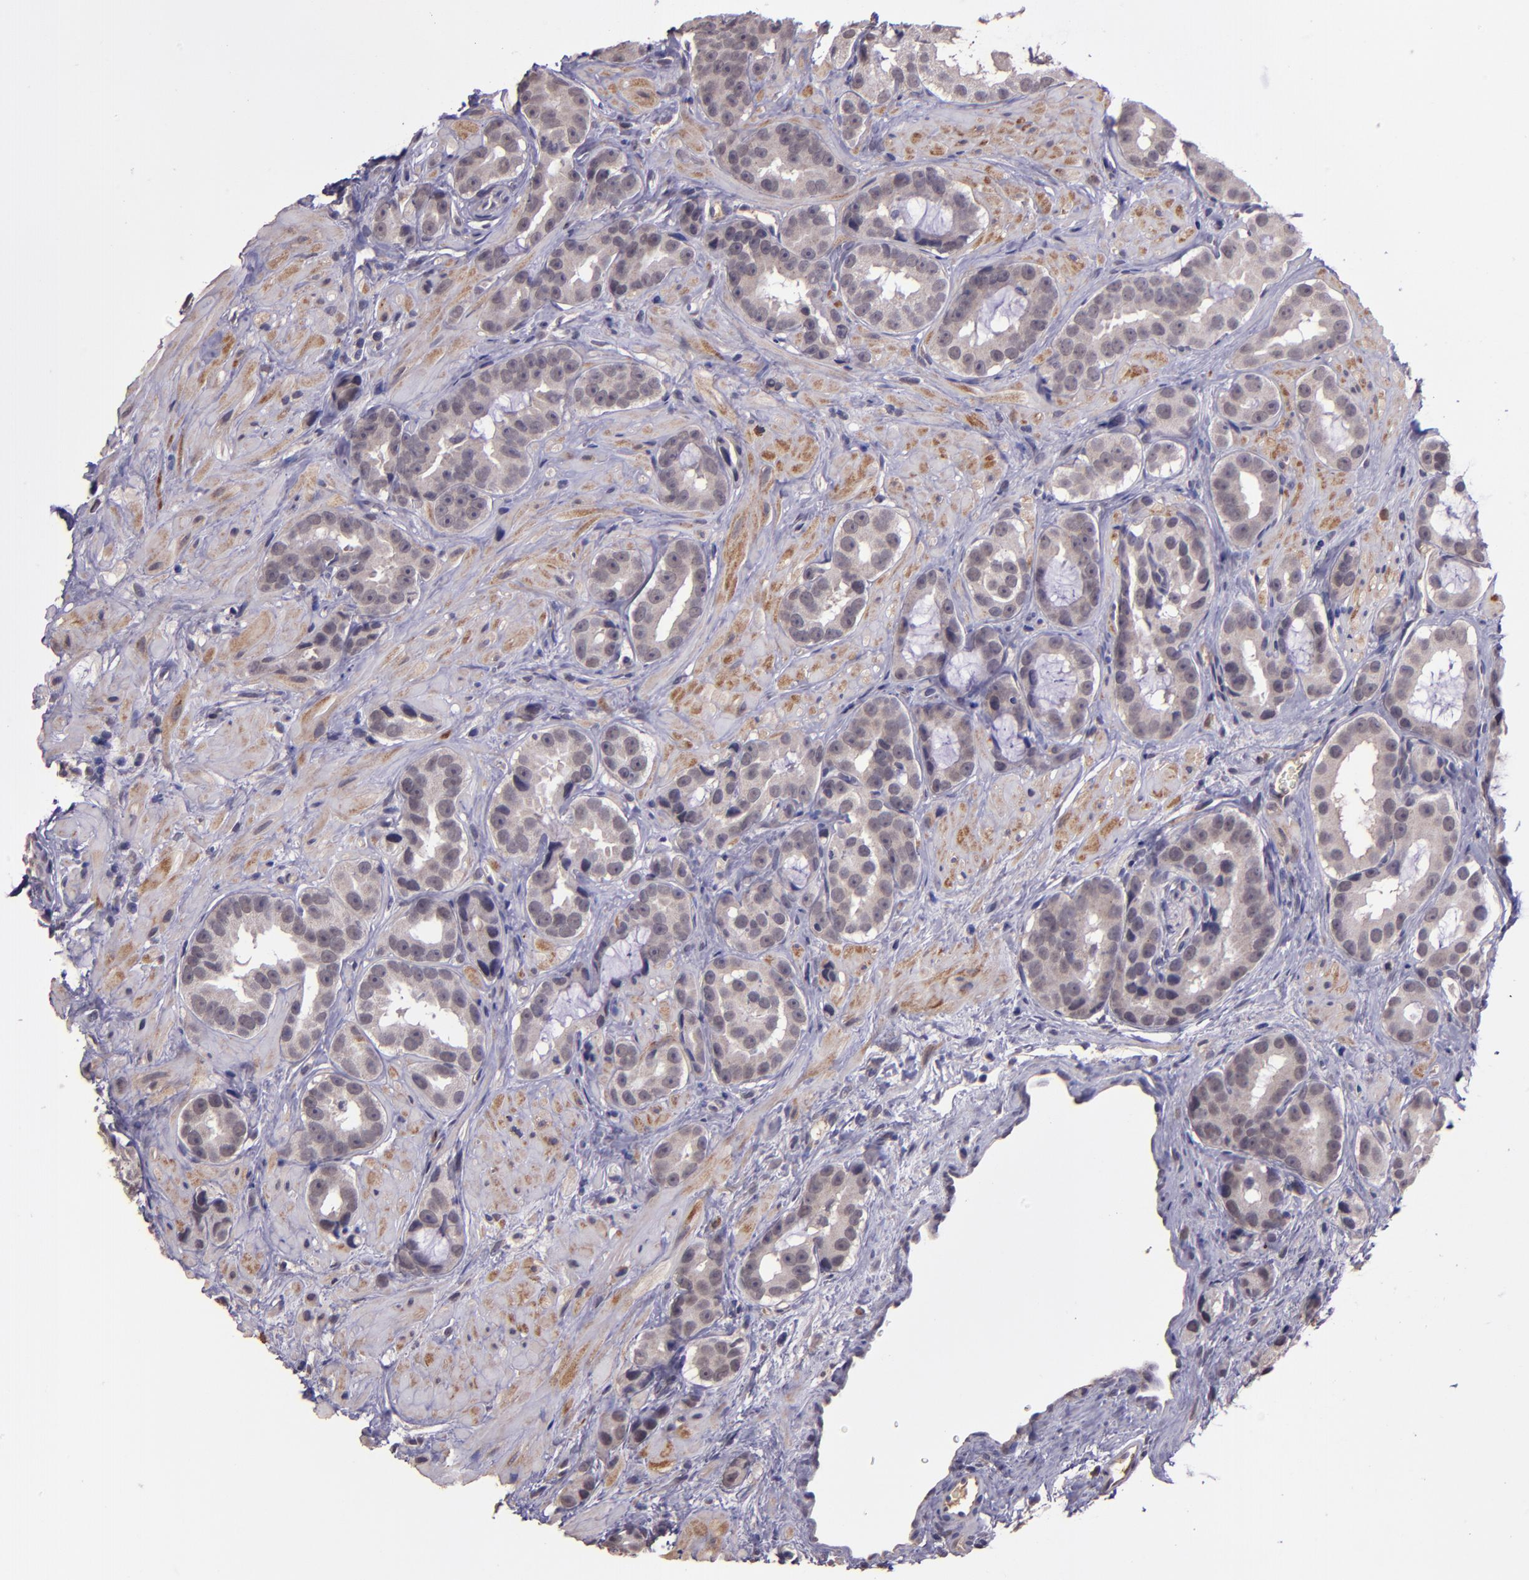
{"staining": {"intensity": "weak", "quantity": ">75%", "location": "cytoplasmic/membranous"}, "tissue": "prostate cancer", "cell_type": "Tumor cells", "image_type": "cancer", "snomed": [{"axis": "morphology", "description": "Adenocarcinoma, Low grade"}, {"axis": "topography", "description": "Prostate"}], "caption": "IHC photomicrograph of neoplastic tissue: low-grade adenocarcinoma (prostate) stained using immunohistochemistry displays low levels of weak protein expression localized specifically in the cytoplasmic/membranous of tumor cells, appearing as a cytoplasmic/membranous brown color.", "gene": "TAF7L", "patient": {"sex": "male", "age": 59}}